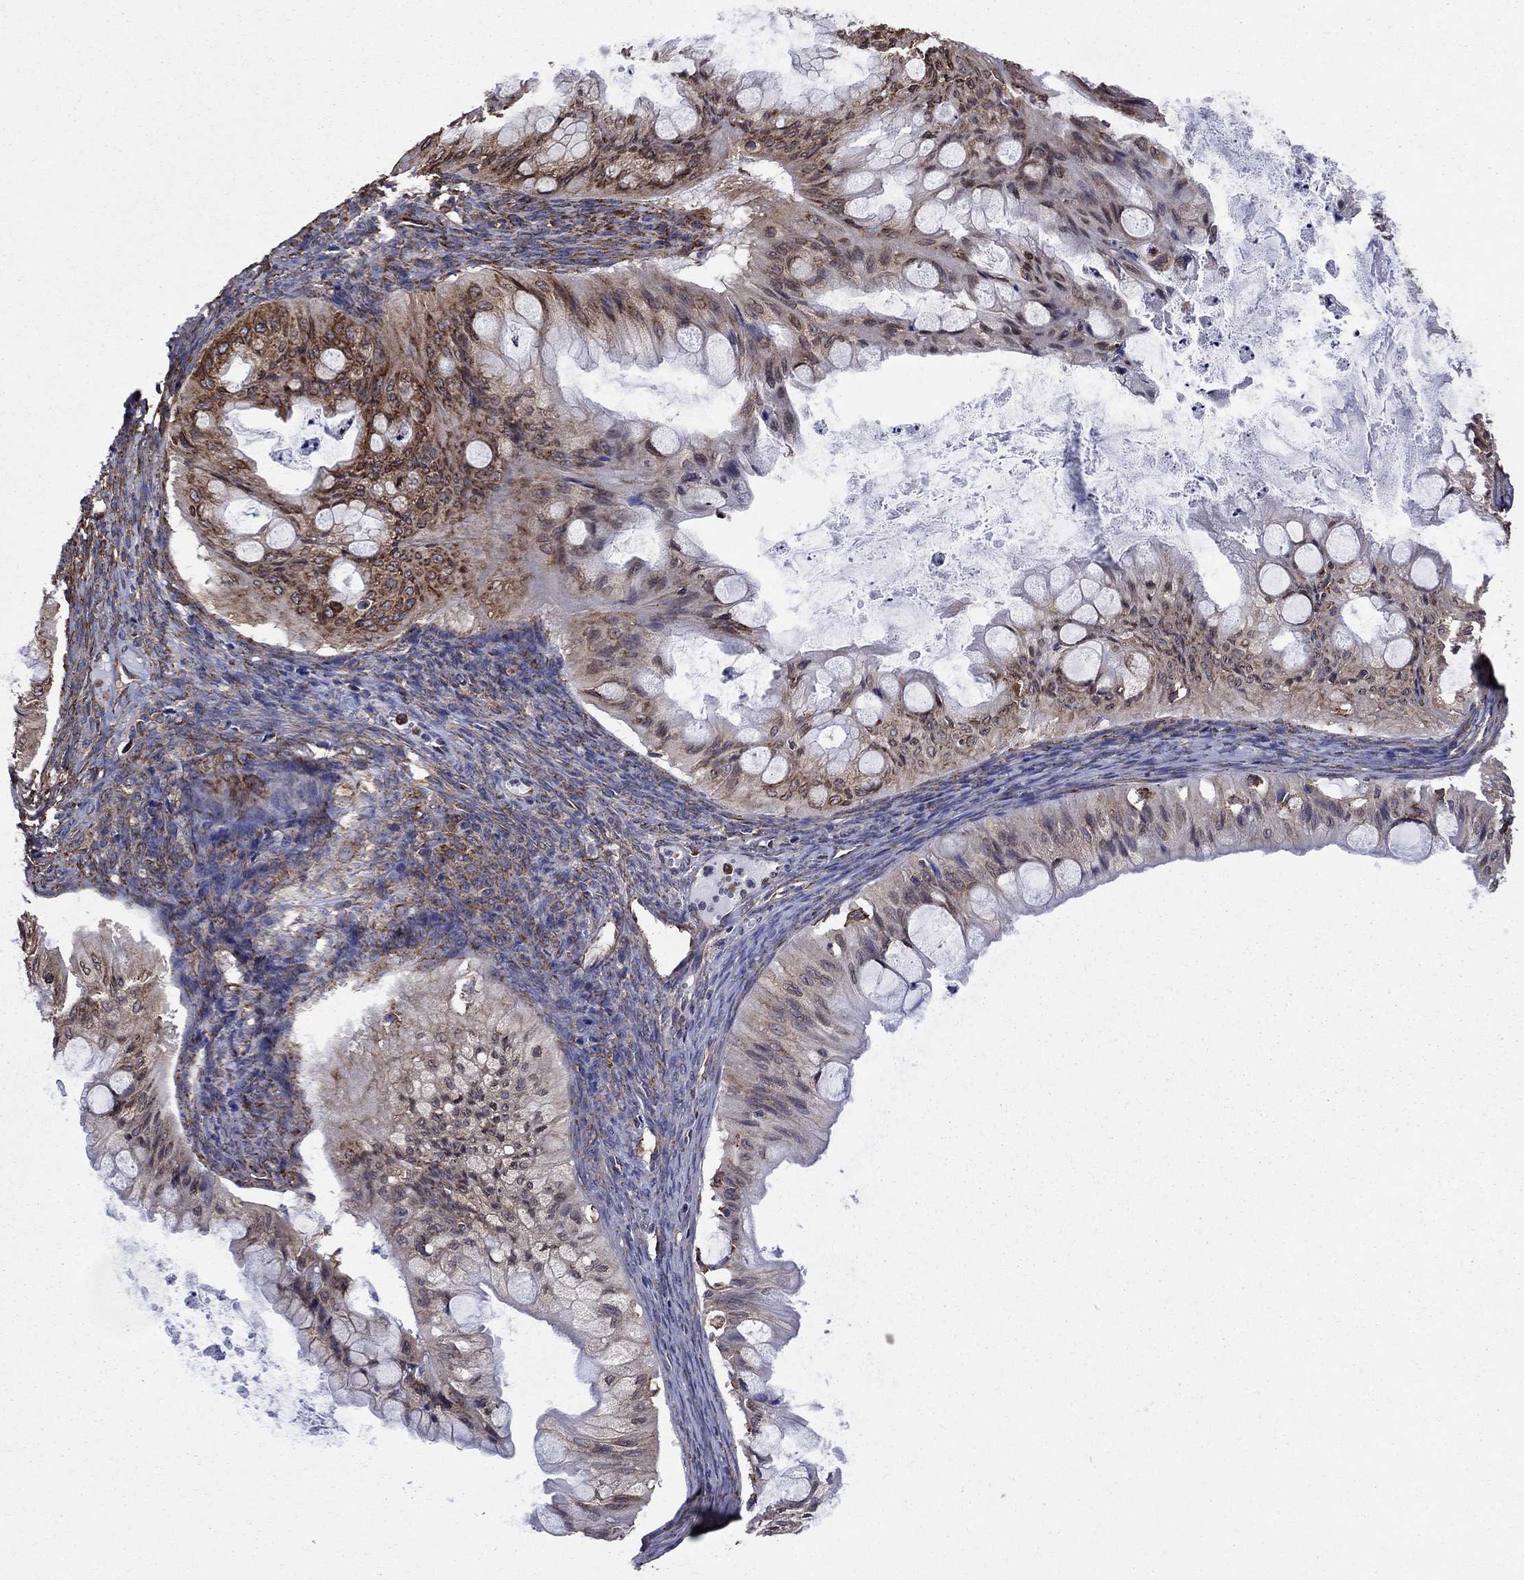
{"staining": {"intensity": "moderate", "quantity": "25%-75%", "location": "cytoplasmic/membranous"}, "tissue": "ovarian cancer", "cell_type": "Tumor cells", "image_type": "cancer", "snomed": [{"axis": "morphology", "description": "Cystadenocarcinoma, mucinous, NOS"}, {"axis": "topography", "description": "Ovary"}], "caption": "High-power microscopy captured an immunohistochemistry photomicrograph of mucinous cystadenocarcinoma (ovarian), revealing moderate cytoplasmic/membranous positivity in about 25%-75% of tumor cells. (Stains: DAB in brown, nuclei in blue, Microscopy: brightfield microscopy at high magnification).", "gene": "YBX1", "patient": {"sex": "female", "age": 57}}